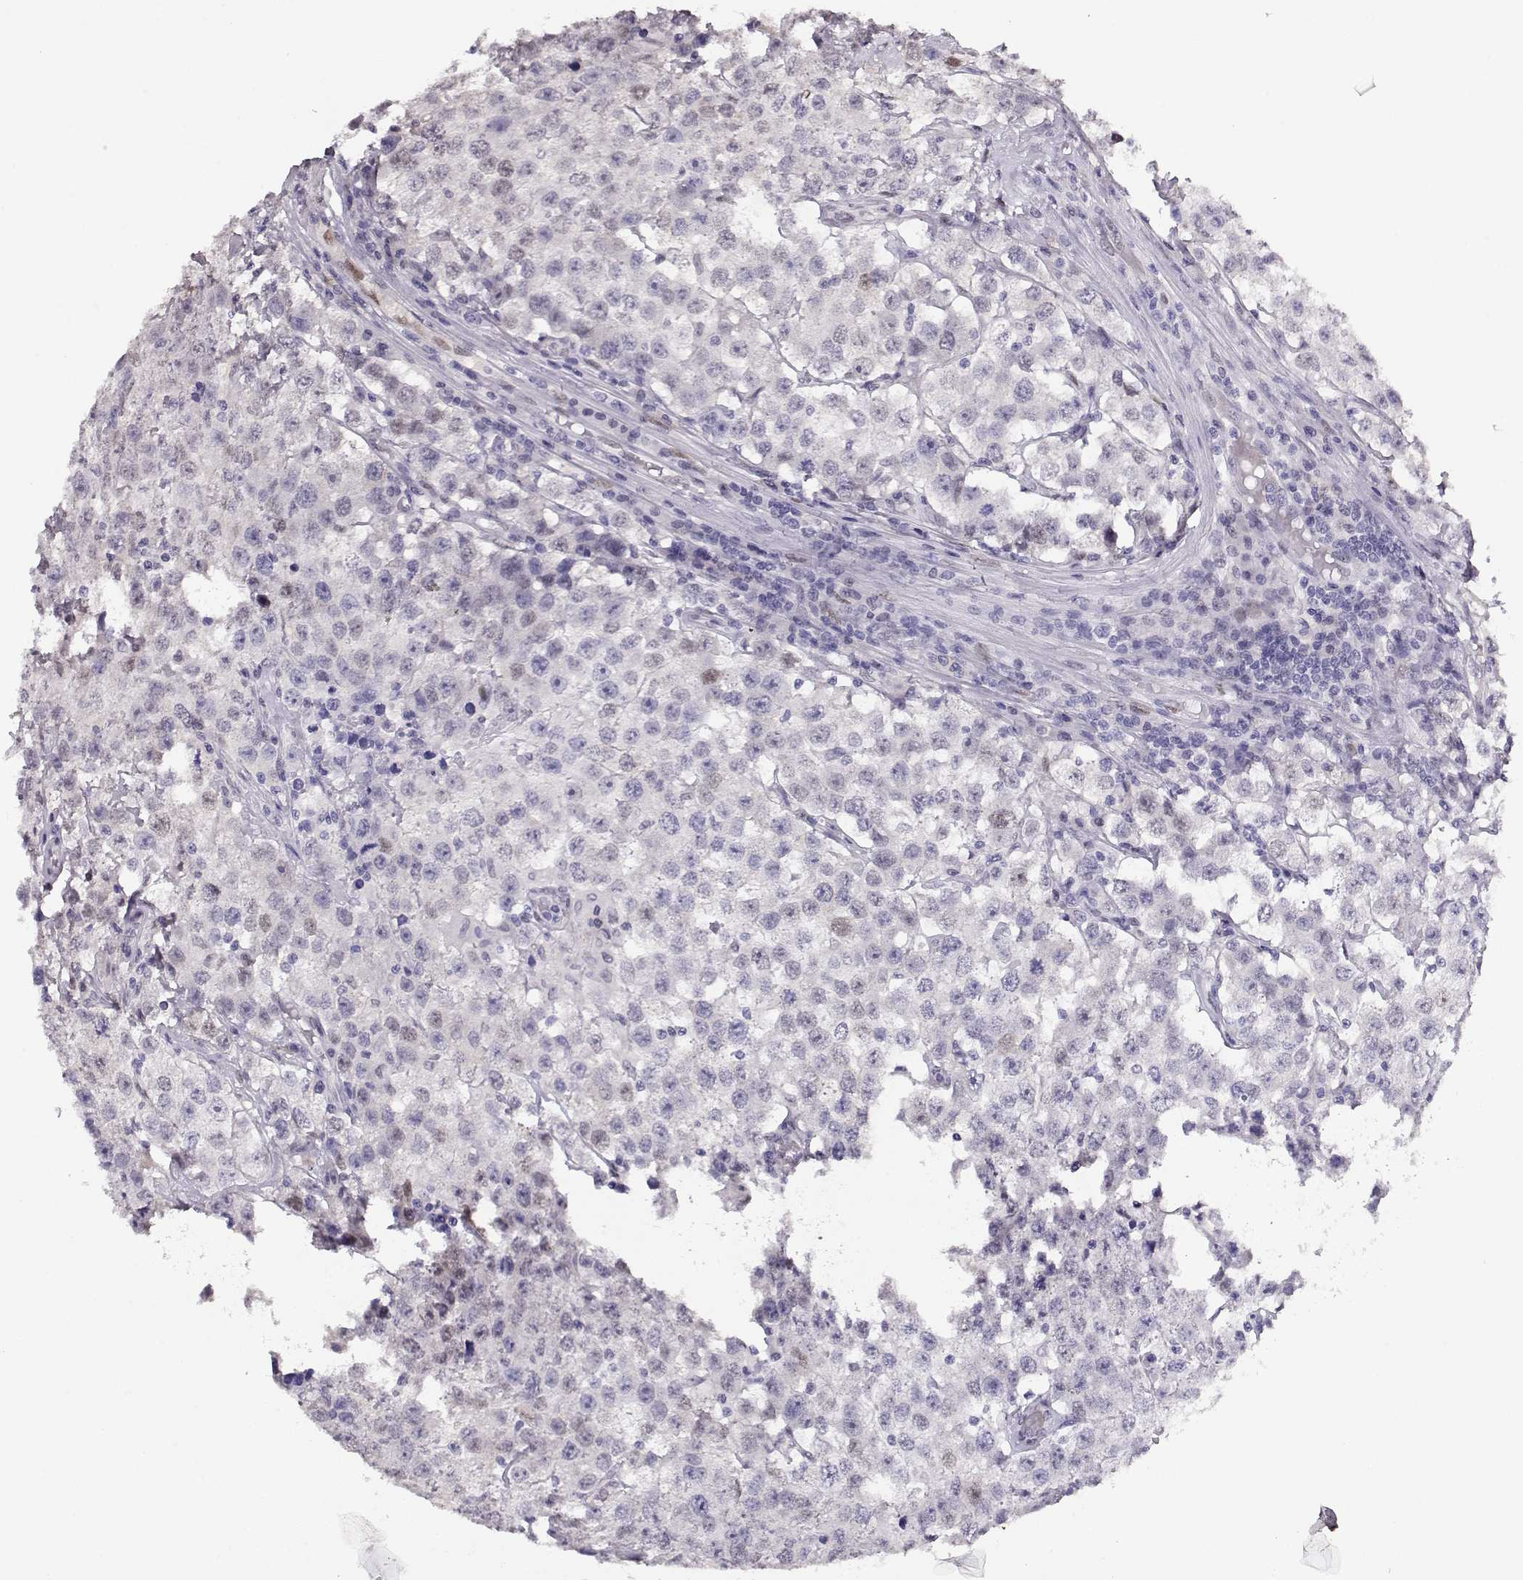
{"staining": {"intensity": "negative", "quantity": "none", "location": "none"}, "tissue": "testis cancer", "cell_type": "Tumor cells", "image_type": "cancer", "snomed": [{"axis": "morphology", "description": "Seminoma, NOS"}, {"axis": "topography", "description": "Testis"}], "caption": "Tumor cells show no significant staining in seminoma (testis).", "gene": "POLI", "patient": {"sex": "male", "age": 52}}